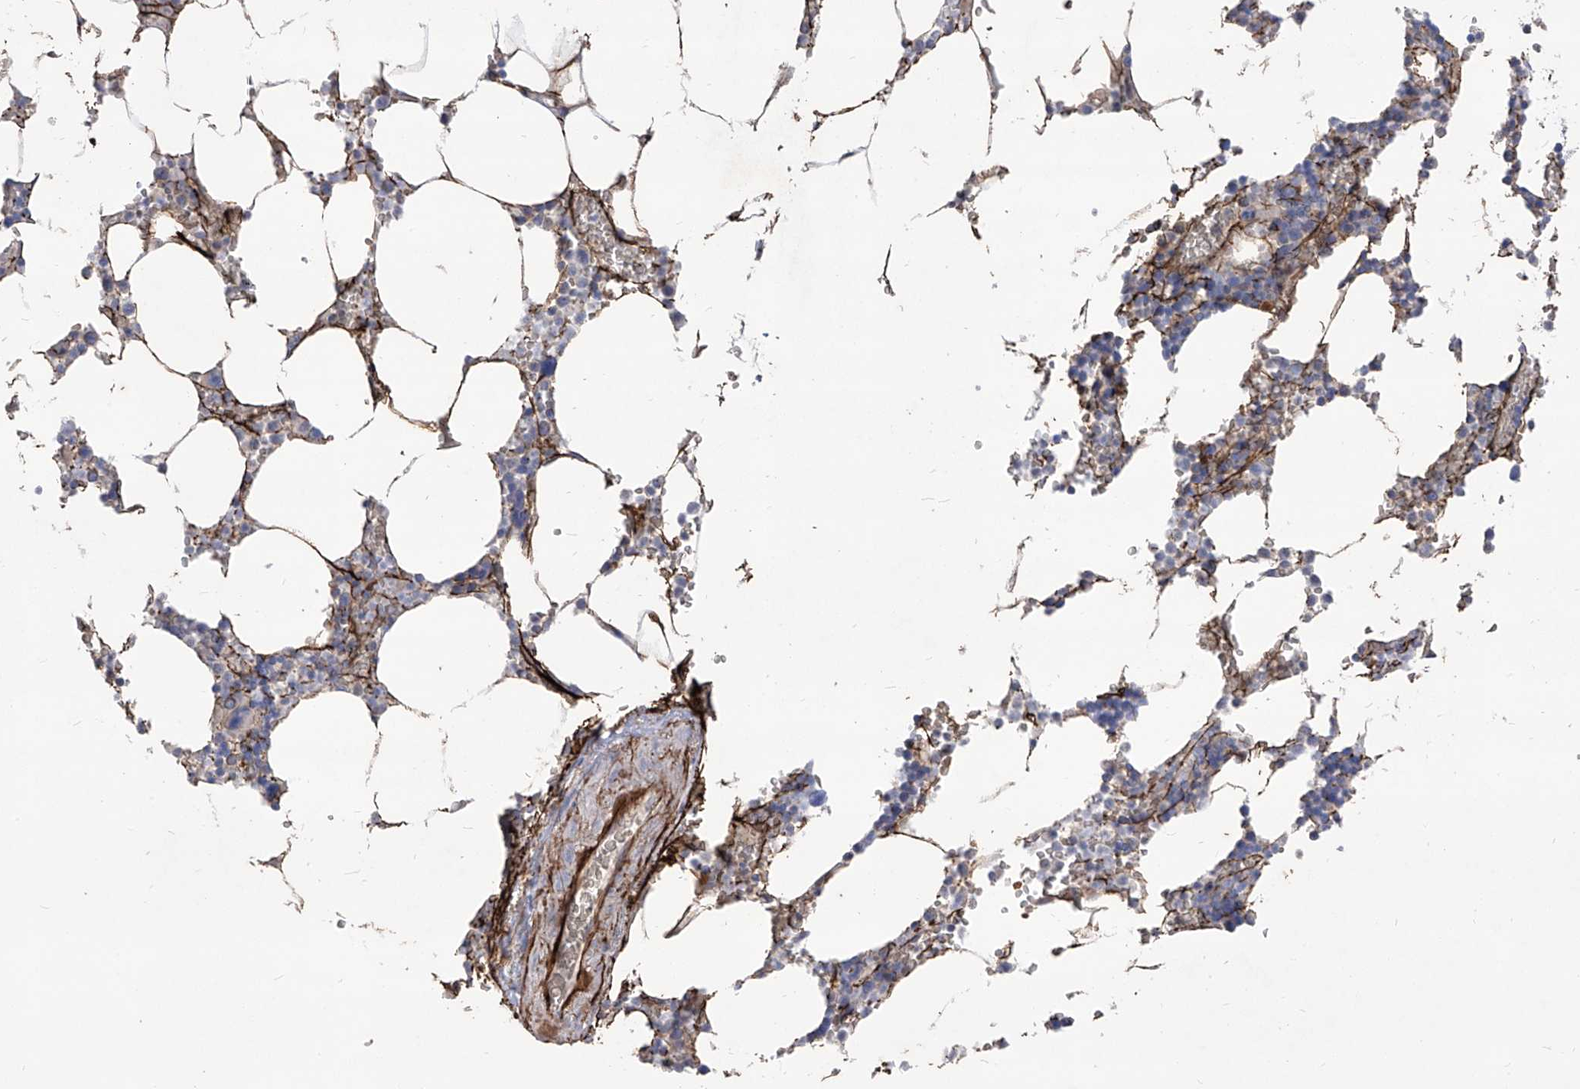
{"staining": {"intensity": "negative", "quantity": "none", "location": "none"}, "tissue": "bone marrow", "cell_type": "Hematopoietic cells", "image_type": "normal", "snomed": [{"axis": "morphology", "description": "Normal tissue, NOS"}, {"axis": "topography", "description": "Bone marrow"}], "caption": "Immunohistochemistry (IHC) image of benign bone marrow: bone marrow stained with DAB (3,3'-diaminobenzidine) demonstrates no significant protein positivity in hematopoietic cells. (DAB immunohistochemistry with hematoxylin counter stain).", "gene": "TXNIP", "patient": {"sex": "male", "age": 70}}